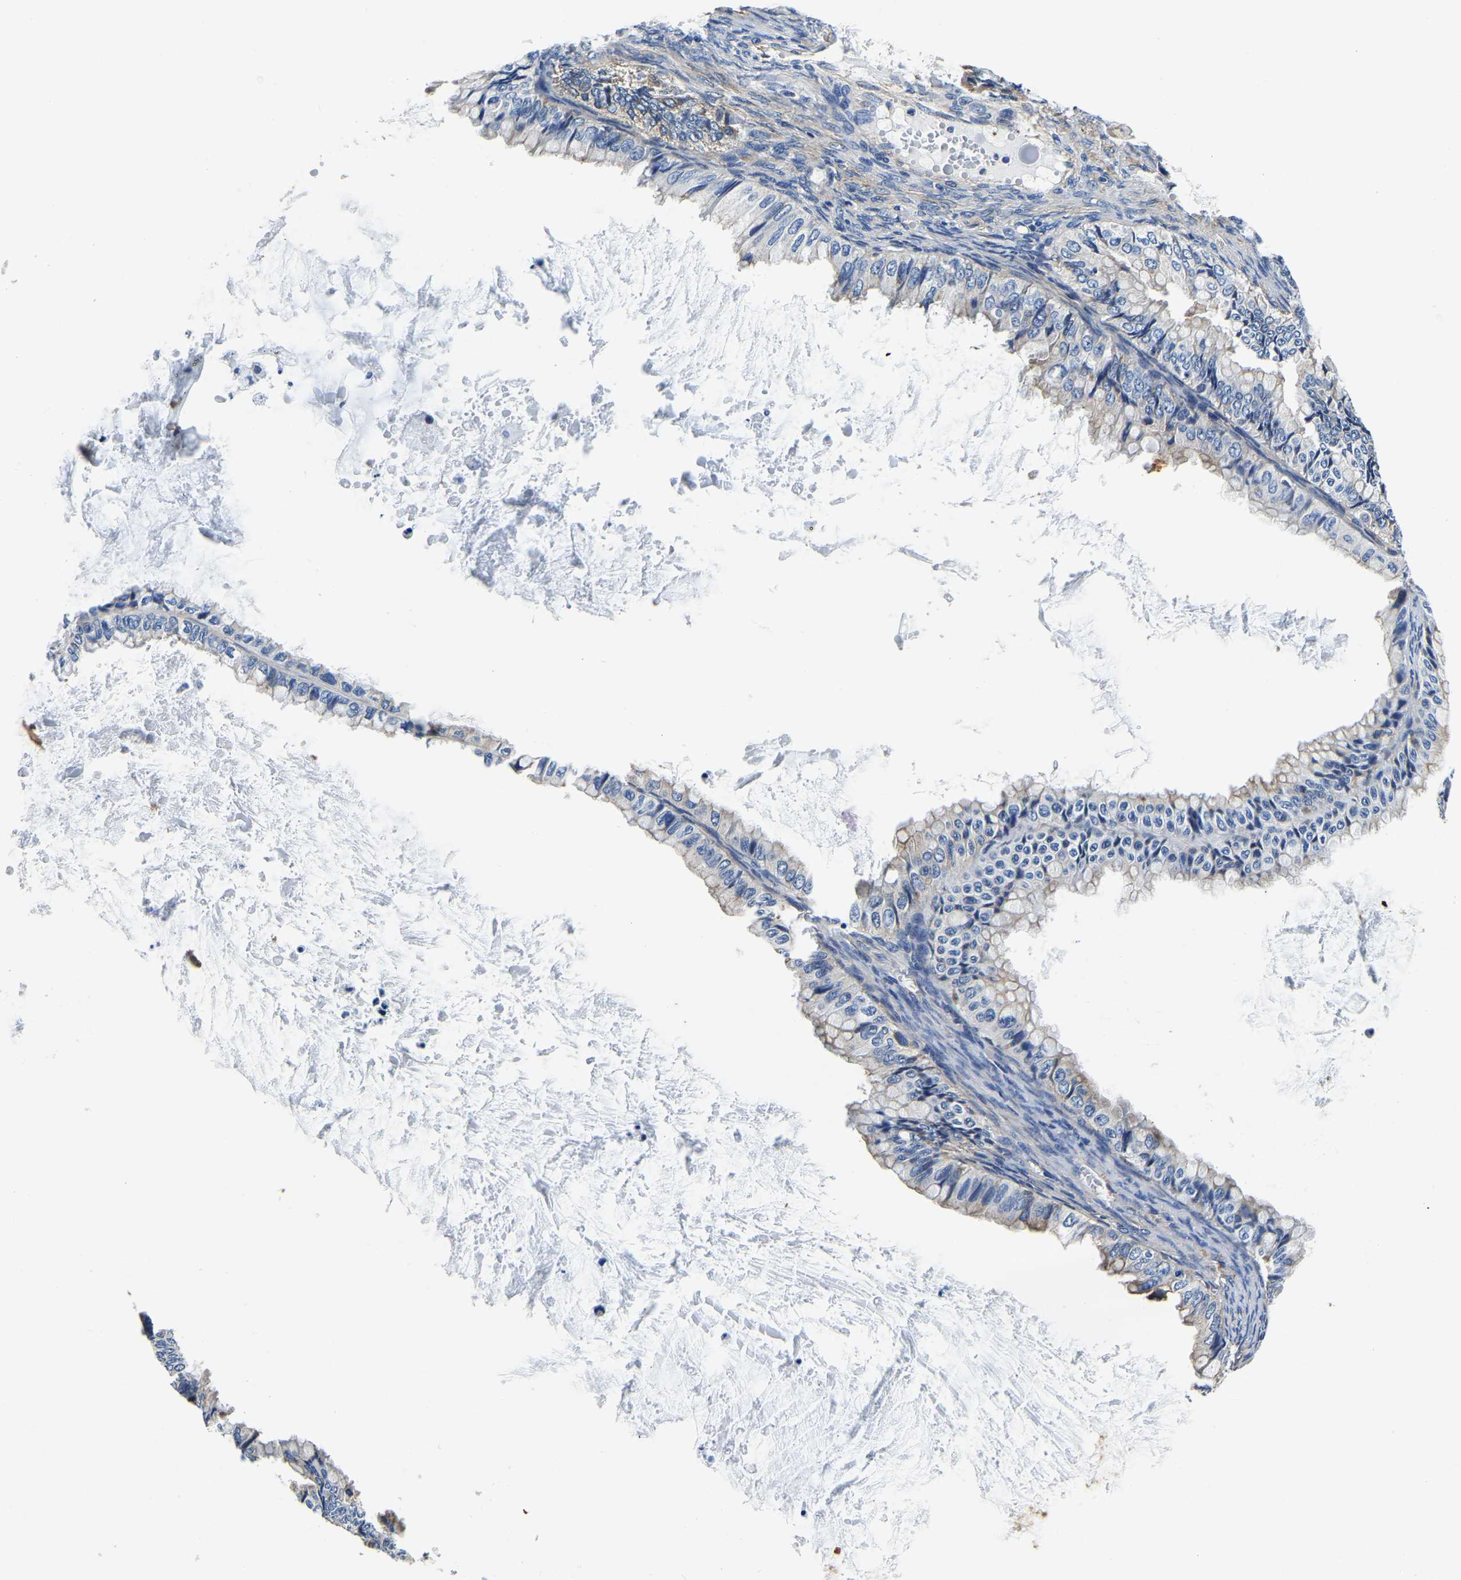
{"staining": {"intensity": "weak", "quantity": "25%-75%", "location": "cytoplasmic/membranous"}, "tissue": "ovarian cancer", "cell_type": "Tumor cells", "image_type": "cancer", "snomed": [{"axis": "morphology", "description": "Cystadenocarcinoma, mucinous, NOS"}, {"axis": "topography", "description": "Ovary"}], "caption": "Immunohistochemistry (IHC) image of neoplastic tissue: human mucinous cystadenocarcinoma (ovarian) stained using IHC shows low levels of weak protein expression localized specifically in the cytoplasmic/membranous of tumor cells, appearing as a cytoplasmic/membranous brown color.", "gene": "KCTD17", "patient": {"sex": "female", "age": 80}}